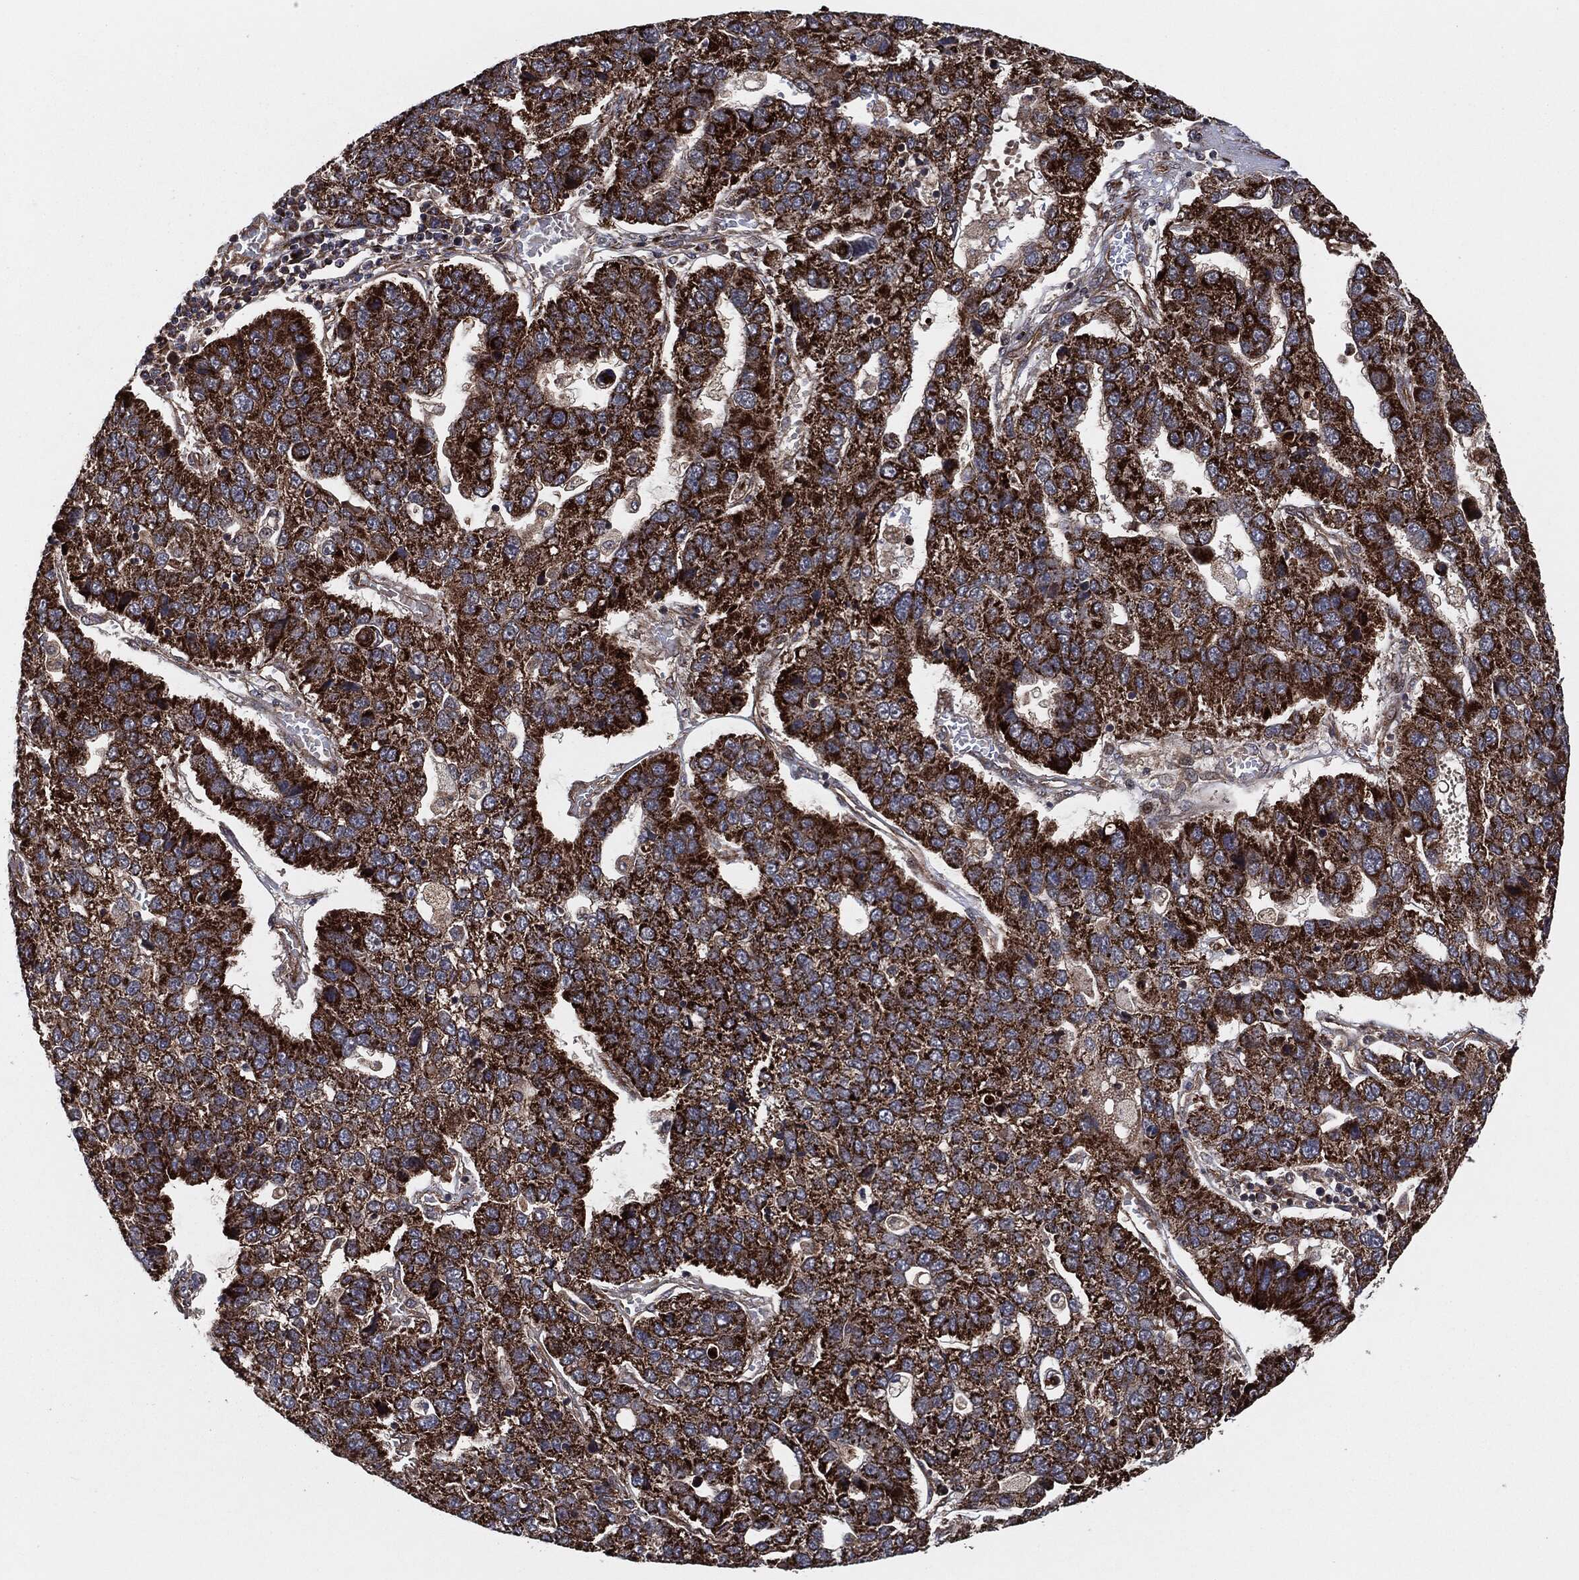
{"staining": {"intensity": "strong", "quantity": ">75%", "location": "cytoplasmic/membranous"}, "tissue": "pancreatic cancer", "cell_type": "Tumor cells", "image_type": "cancer", "snomed": [{"axis": "morphology", "description": "Adenocarcinoma, NOS"}, {"axis": "topography", "description": "Pancreas"}], "caption": "Human pancreatic cancer stained with a protein marker displays strong staining in tumor cells.", "gene": "BCAR1", "patient": {"sex": "female", "age": 61}}